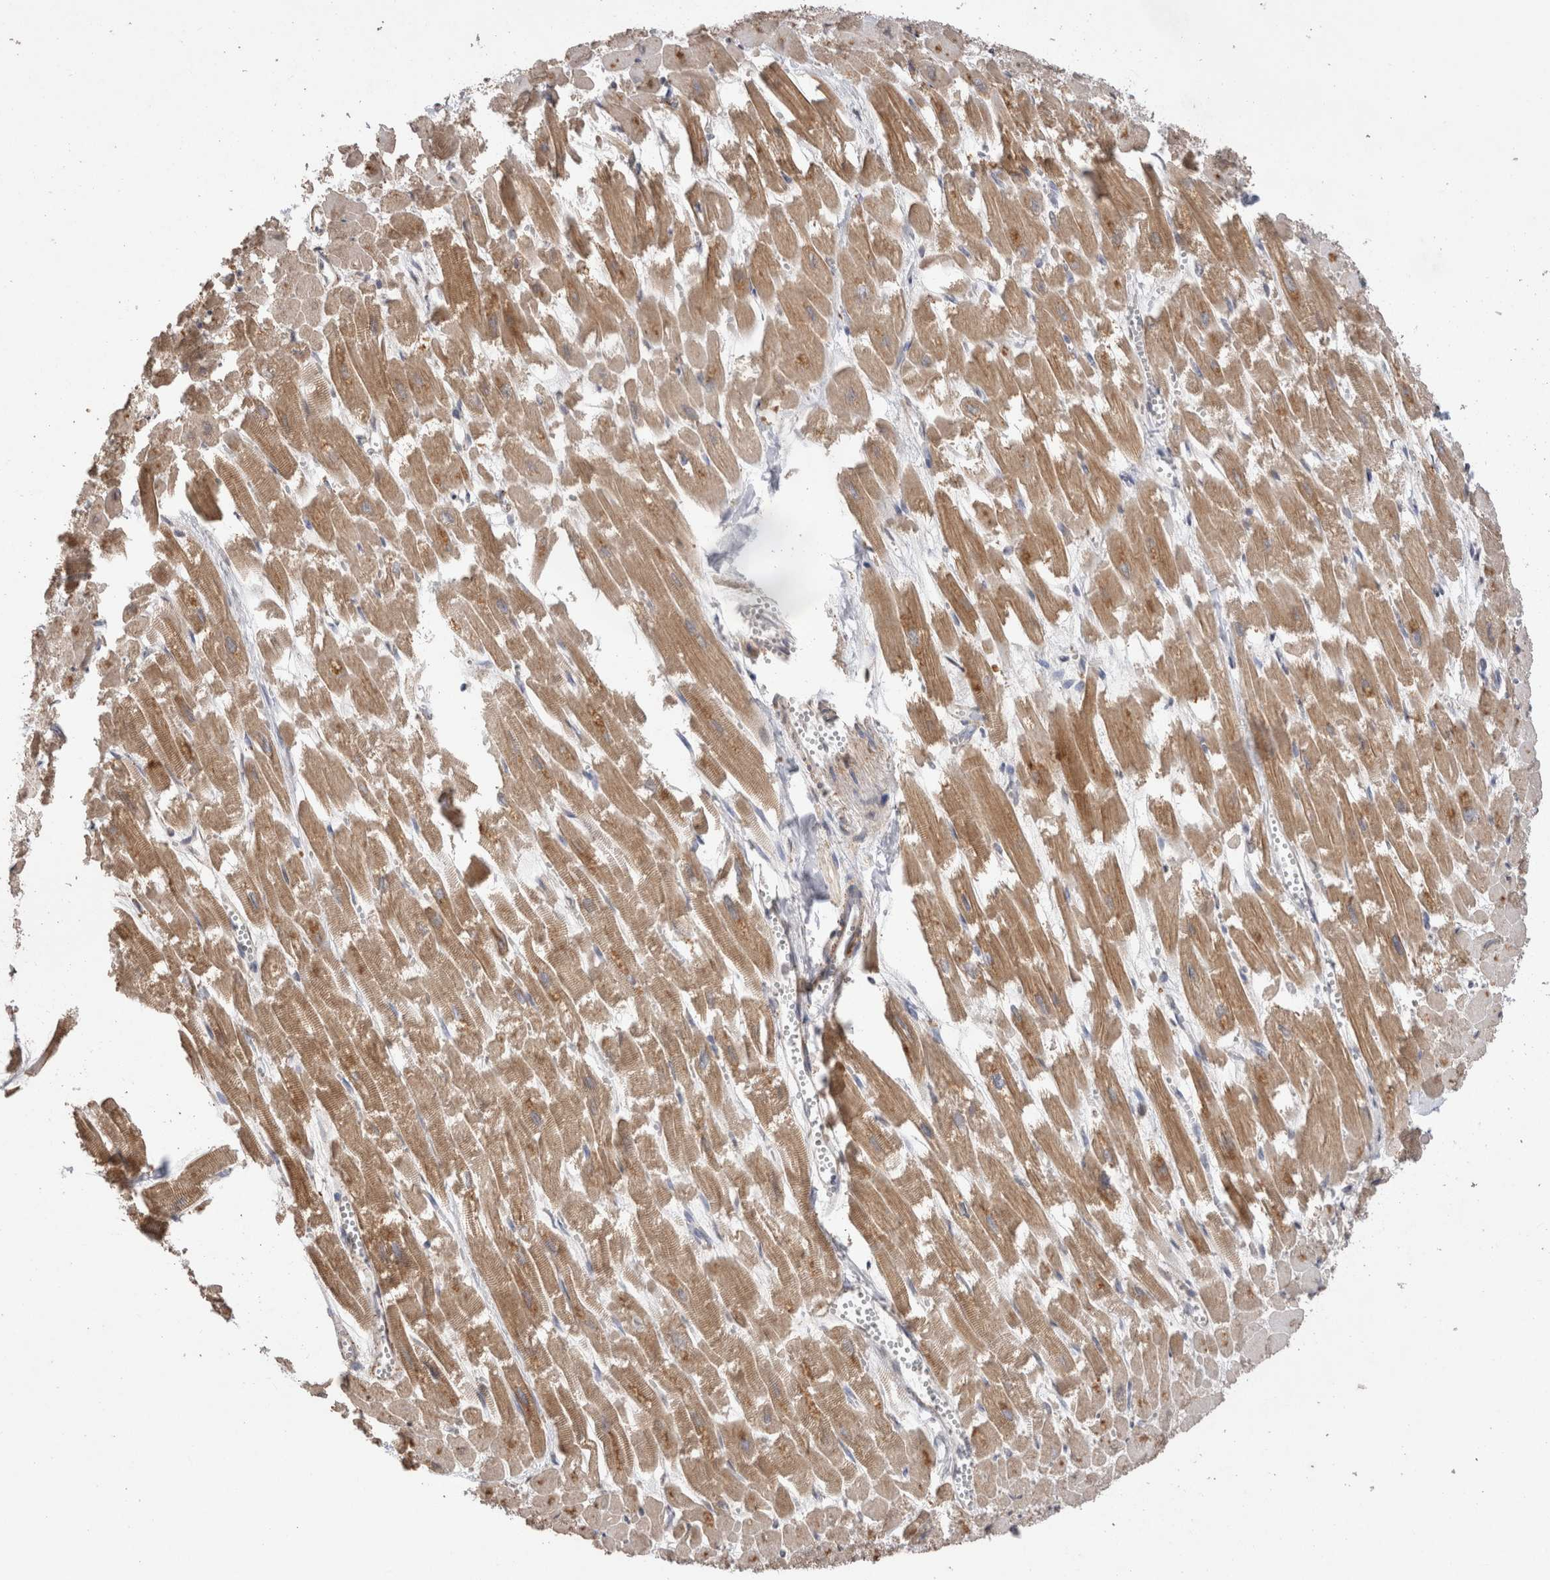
{"staining": {"intensity": "moderate", "quantity": ">75%", "location": "cytoplasmic/membranous"}, "tissue": "heart muscle", "cell_type": "Cardiomyocytes", "image_type": "normal", "snomed": [{"axis": "morphology", "description": "Normal tissue, NOS"}, {"axis": "topography", "description": "Heart"}], "caption": "An immunohistochemistry micrograph of benign tissue is shown. Protein staining in brown labels moderate cytoplasmic/membranous positivity in heart muscle within cardiomyocytes.", "gene": "CDH6", "patient": {"sex": "male", "age": 54}}